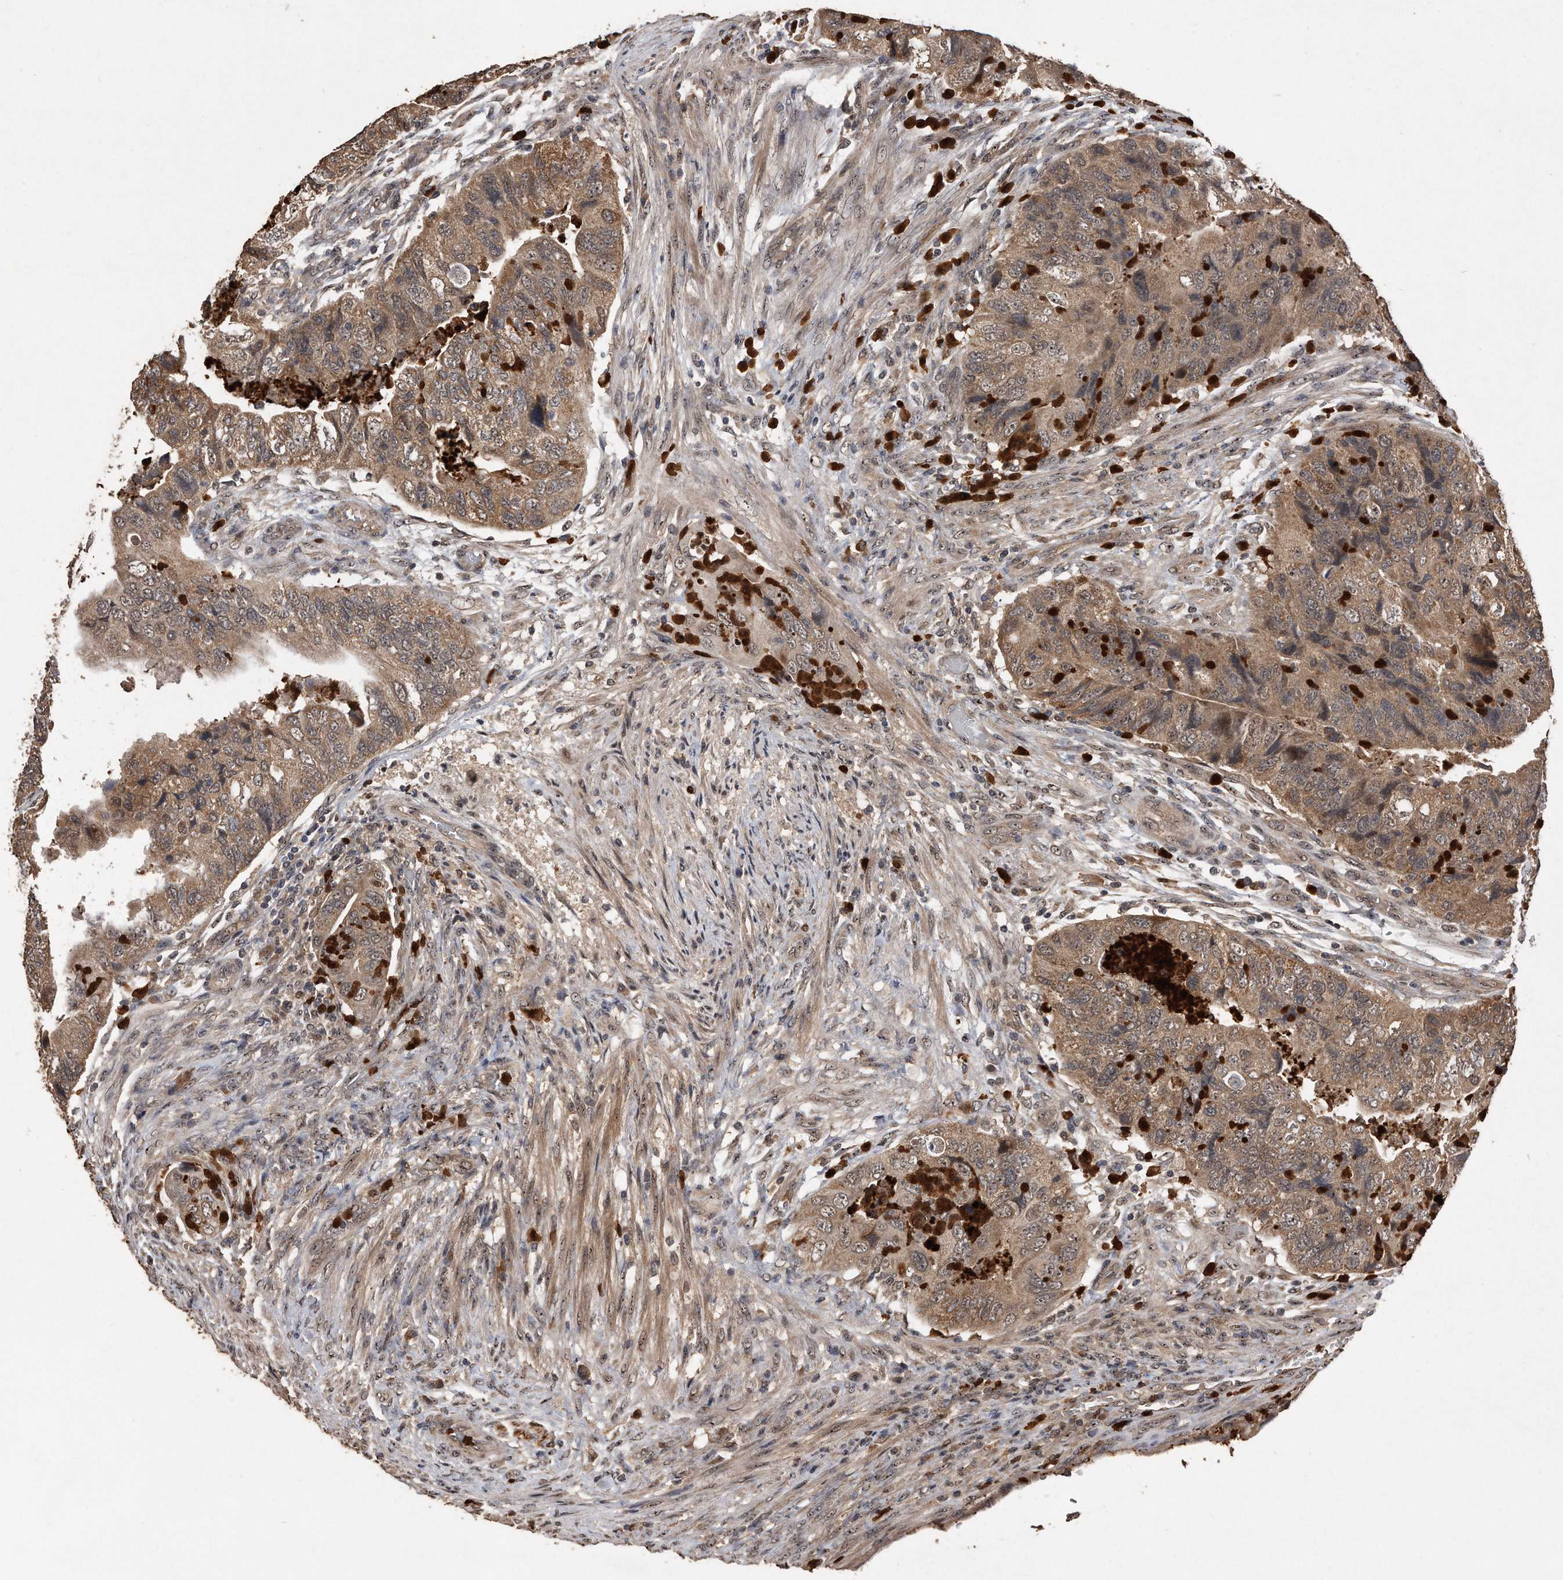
{"staining": {"intensity": "moderate", "quantity": ">75%", "location": "cytoplasmic/membranous"}, "tissue": "colorectal cancer", "cell_type": "Tumor cells", "image_type": "cancer", "snomed": [{"axis": "morphology", "description": "Adenocarcinoma, NOS"}, {"axis": "topography", "description": "Rectum"}], "caption": "Immunohistochemical staining of adenocarcinoma (colorectal) demonstrates medium levels of moderate cytoplasmic/membranous staining in about >75% of tumor cells. (DAB (3,3'-diaminobenzidine) IHC, brown staining for protein, blue staining for nuclei).", "gene": "PELO", "patient": {"sex": "male", "age": 63}}